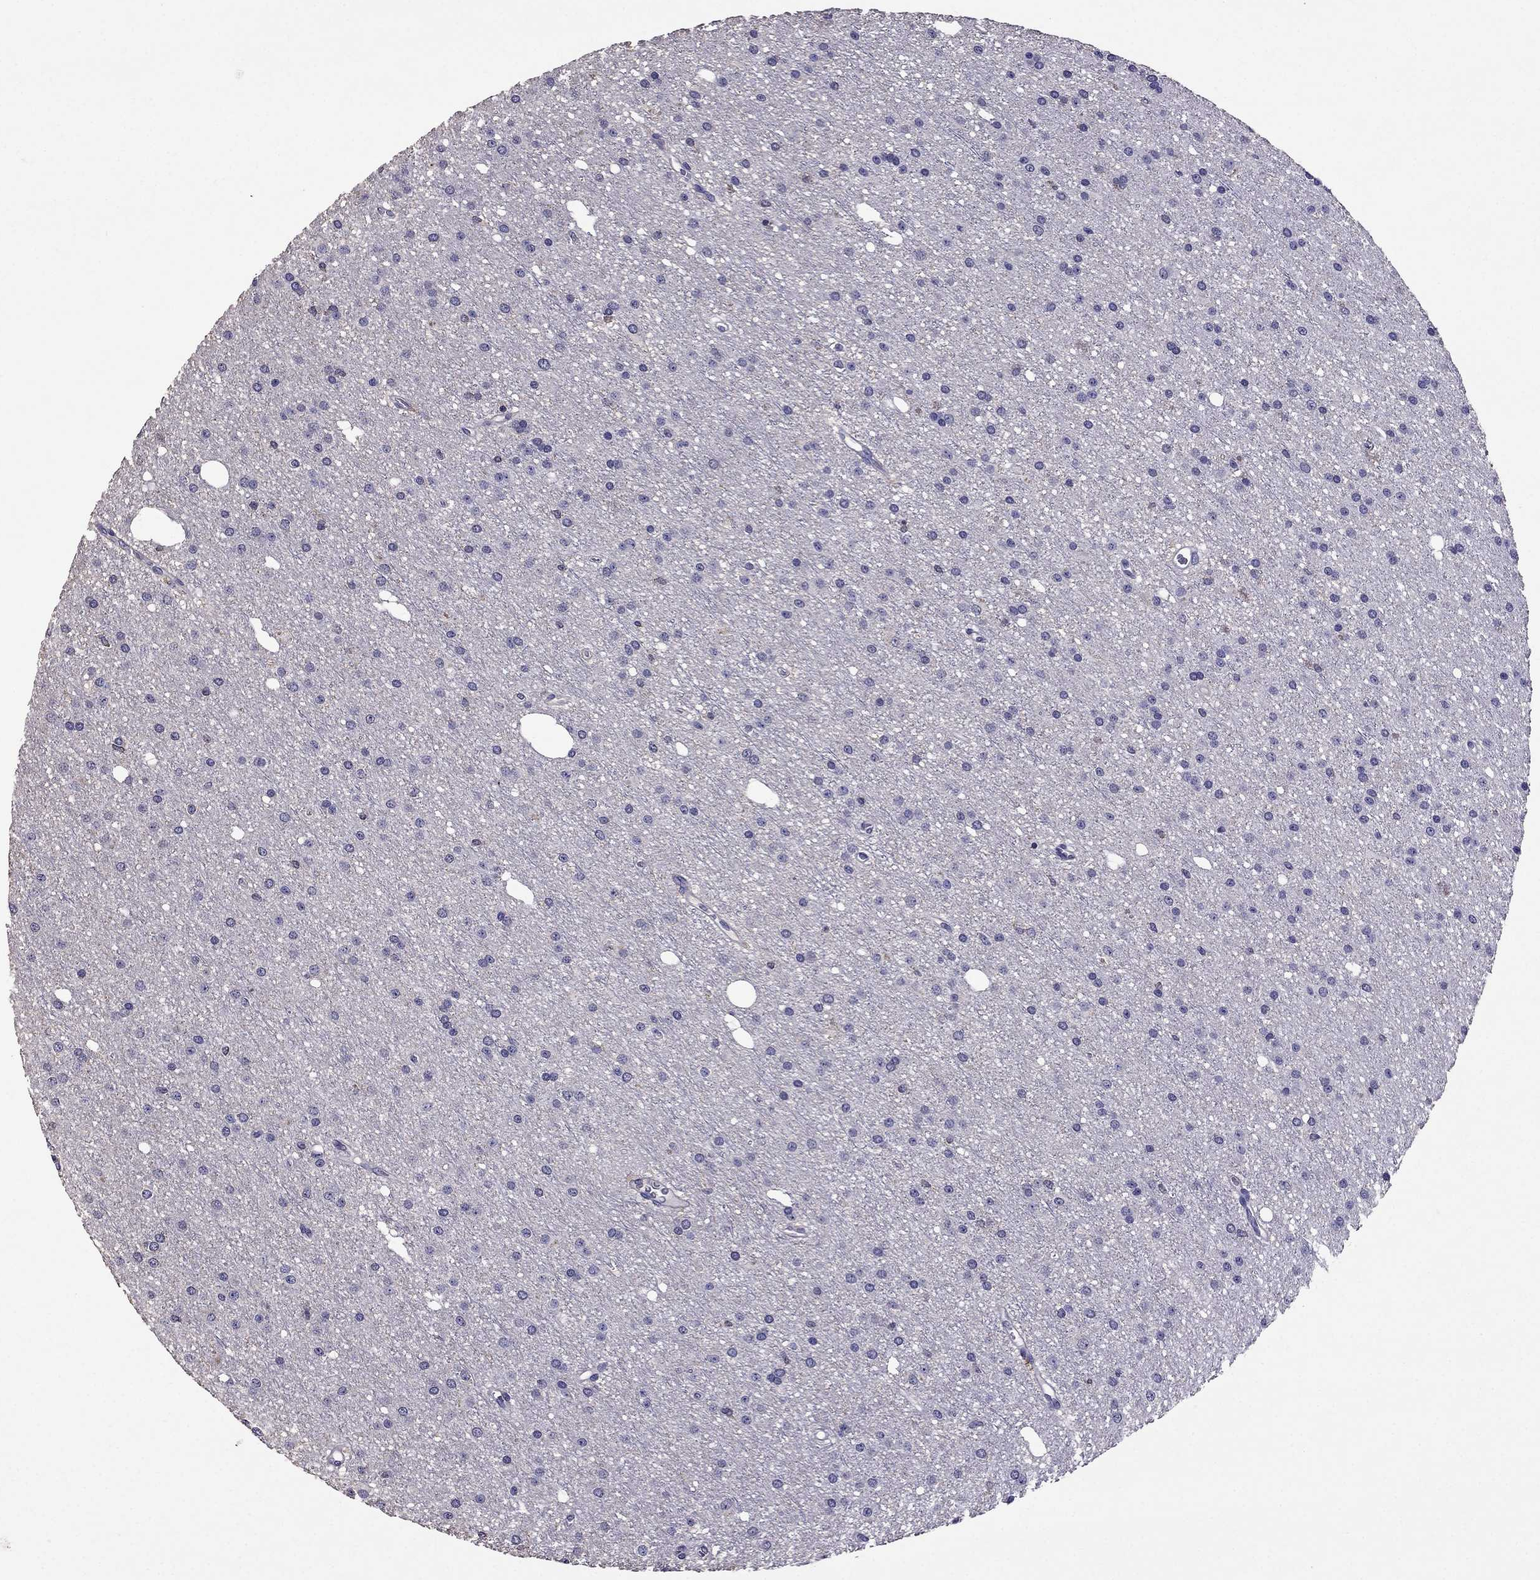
{"staining": {"intensity": "negative", "quantity": "none", "location": "none"}, "tissue": "glioma", "cell_type": "Tumor cells", "image_type": "cancer", "snomed": [{"axis": "morphology", "description": "Glioma, malignant, Low grade"}, {"axis": "topography", "description": "Brain"}], "caption": "IHC of human malignant glioma (low-grade) displays no positivity in tumor cells.", "gene": "NKX3-1", "patient": {"sex": "male", "age": 27}}